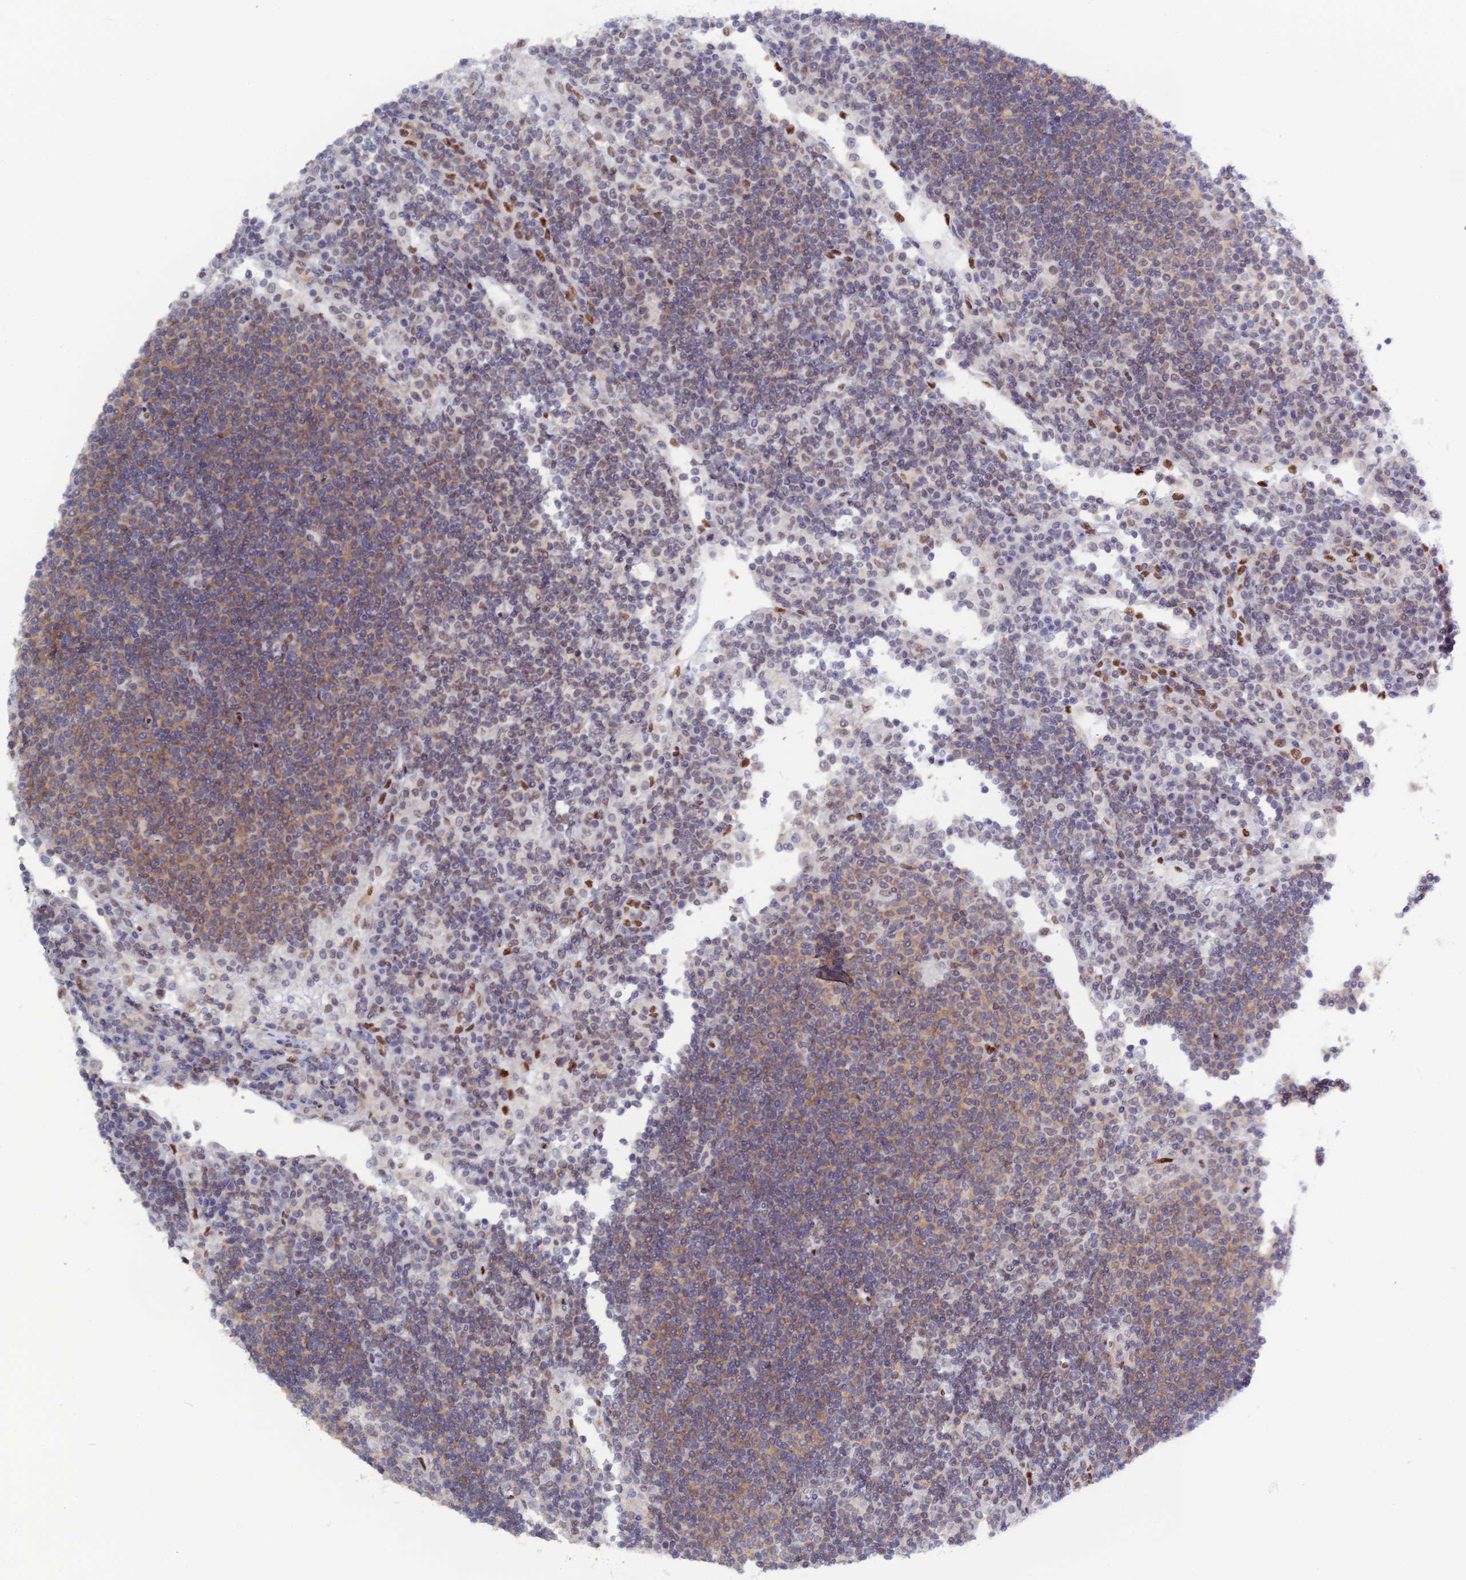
{"staining": {"intensity": "strong", "quantity": "25%-75%", "location": "cytoplasmic/membranous"}, "tissue": "lymph node", "cell_type": "Non-germinal center cells", "image_type": "normal", "snomed": [{"axis": "morphology", "description": "Normal tissue, NOS"}, {"axis": "topography", "description": "Lymph node"}], "caption": "Protein staining exhibits strong cytoplasmic/membranous positivity in approximately 25%-75% of non-germinal center cells in unremarkable lymph node.", "gene": "NOL4L", "patient": {"sex": "female", "age": 53}}